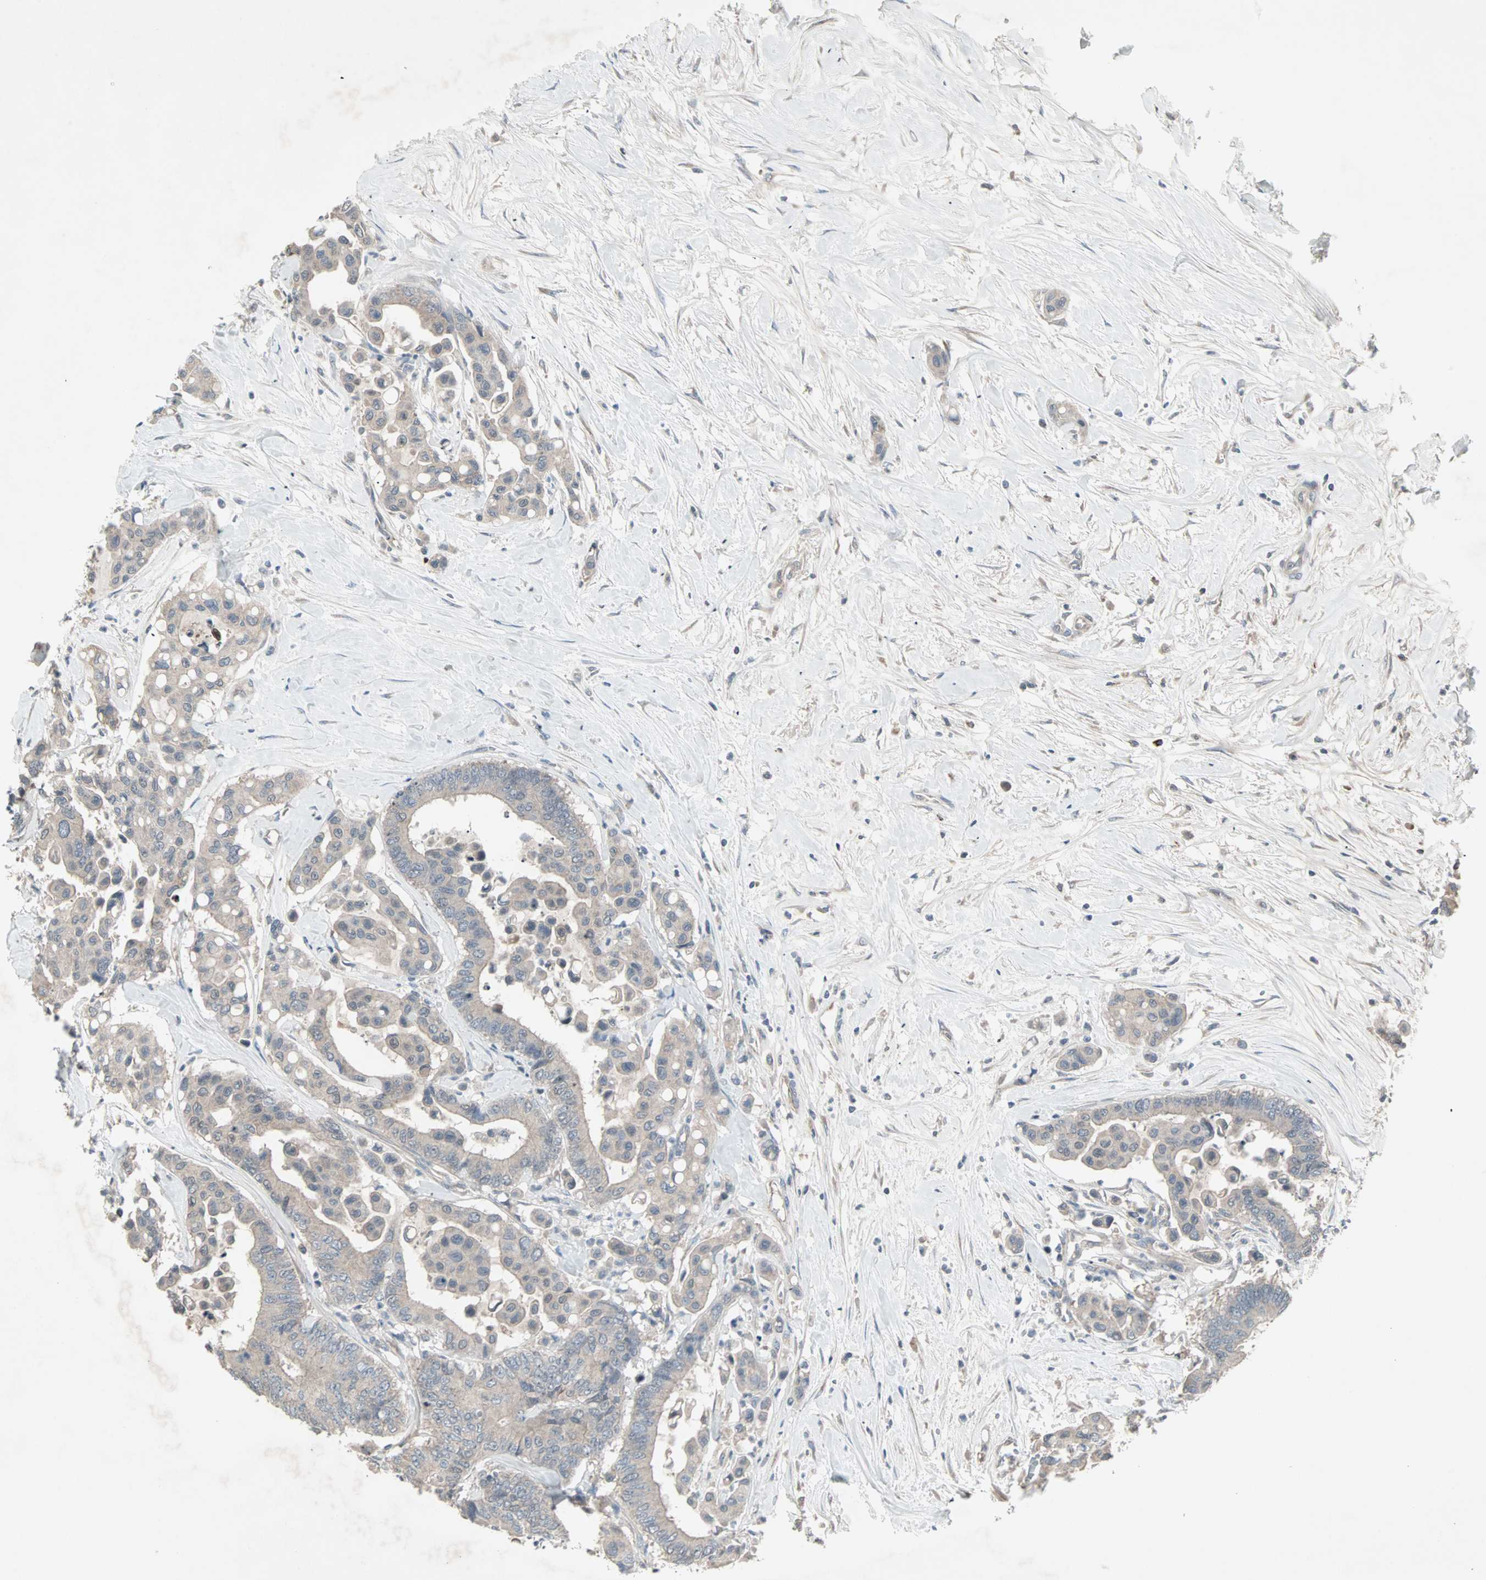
{"staining": {"intensity": "weak", "quantity": "<25%", "location": "cytoplasmic/membranous"}, "tissue": "colorectal cancer", "cell_type": "Tumor cells", "image_type": "cancer", "snomed": [{"axis": "morphology", "description": "Normal tissue, NOS"}, {"axis": "morphology", "description": "Adenocarcinoma, NOS"}, {"axis": "topography", "description": "Colon"}], "caption": "IHC photomicrograph of neoplastic tissue: human colorectal cancer (adenocarcinoma) stained with DAB (3,3'-diaminobenzidine) shows no significant protein expression in tumor cells.", "gene": "JMJD7-PLA2G4B", "patient": {"sex": "male", "age": 82}}